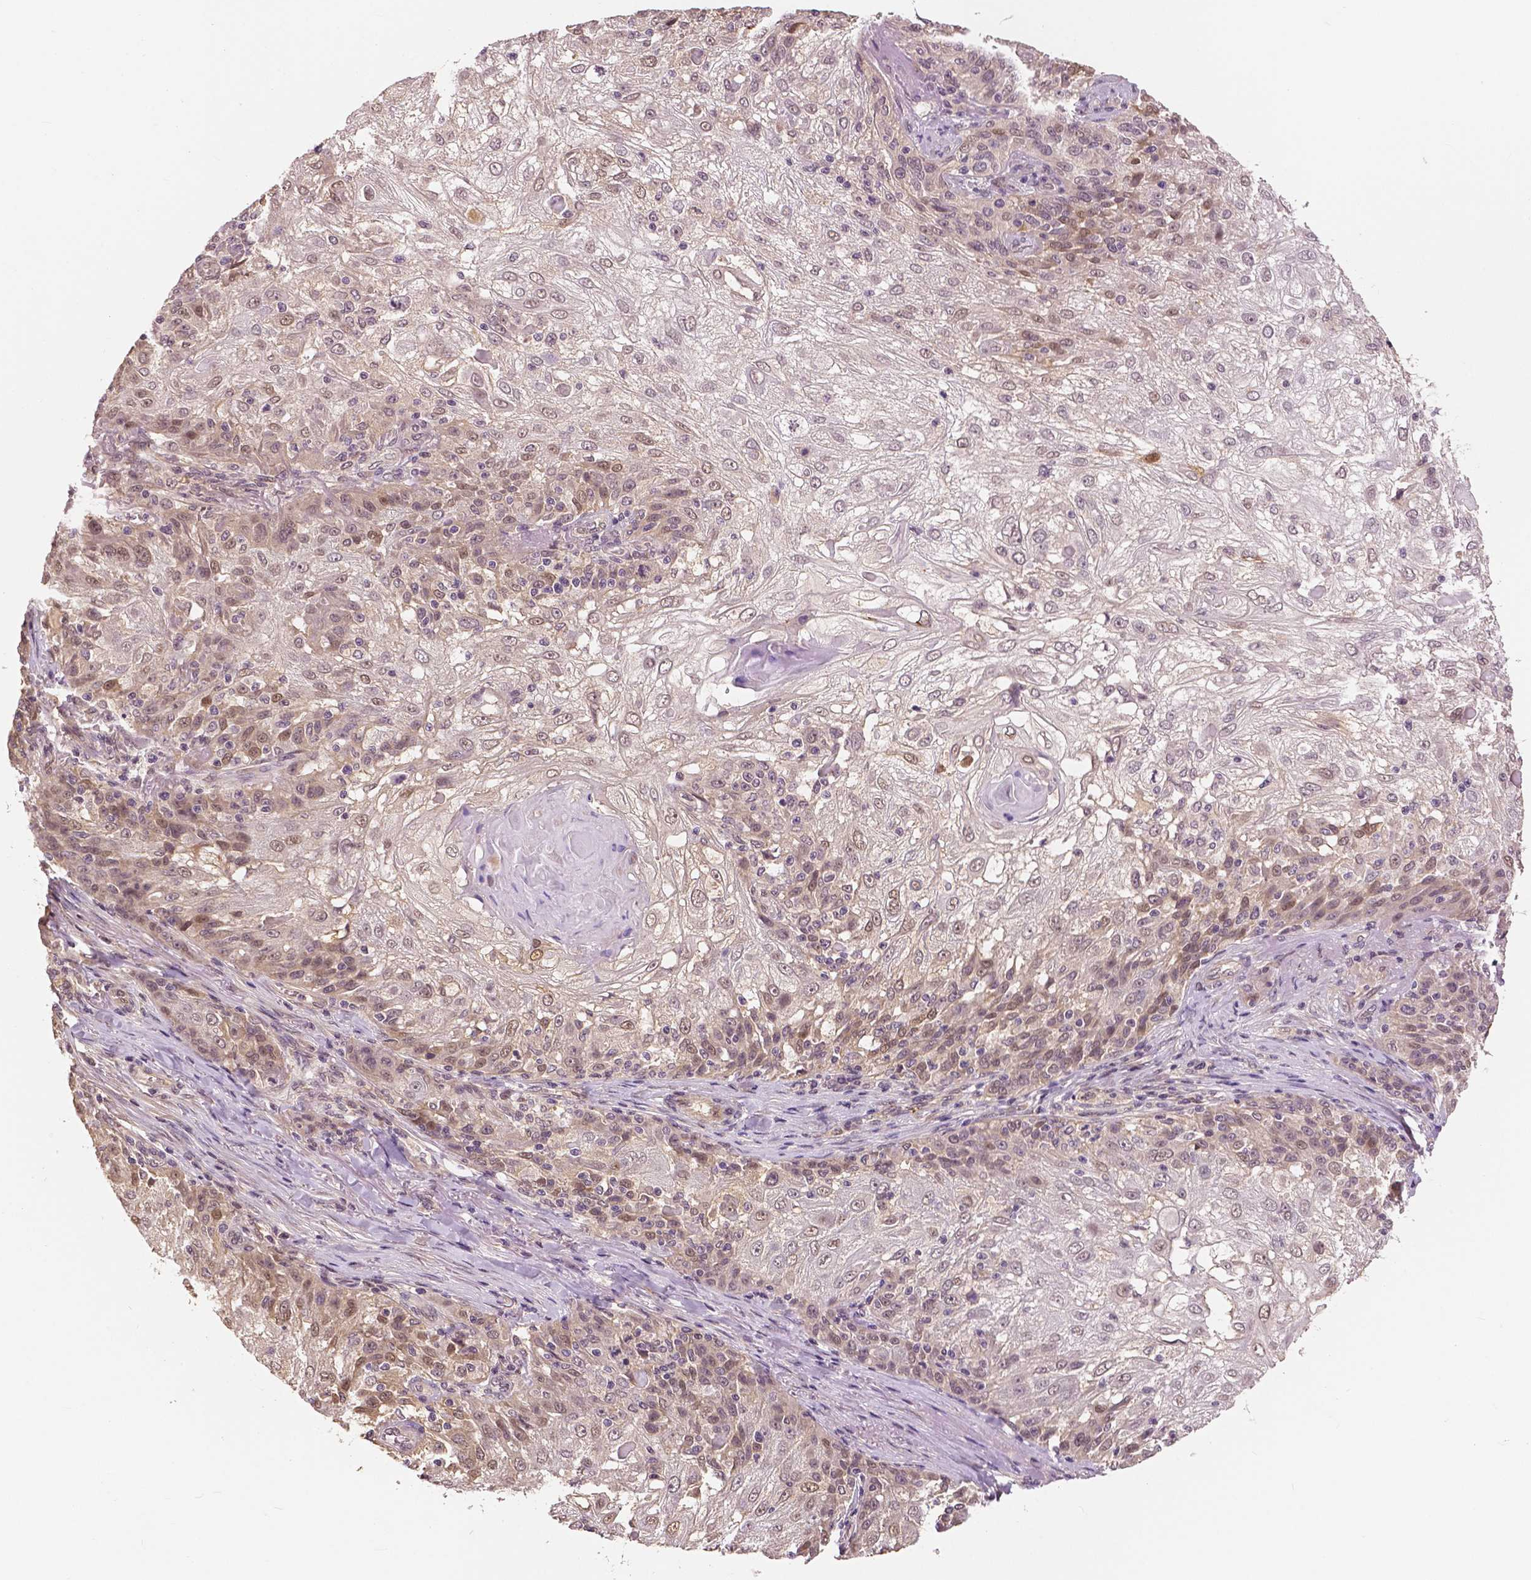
{"staining": {"intensity": "weak", "quantity": "<25%", "location": "nuclear"}, "tissue": "skin cancer", "cell_type": "Tumor cells", "image_type": "cancer", "snomed": [{"axis": "morphology", "description": "Normal tissue, NOS"}, {"axis": "morphology", "description": "Squamous cell carcinoma, NOS"}, {"axis": "topography", "description": "Skin"}], "caption": "Skin cancer (squamous cell carcinoma) was stained to show a protein in brown. There is no significant positivity in tumor cells. (Stains: DAB (3,3'-diaminobenzidine) immunohistochemistry (IHC) with hematoxylin counter stain, Microscopy: brightfield microscopy at high magnification).", "gene": "MAP1LC3B", "patient": {"sex": "female", "age": 83}}